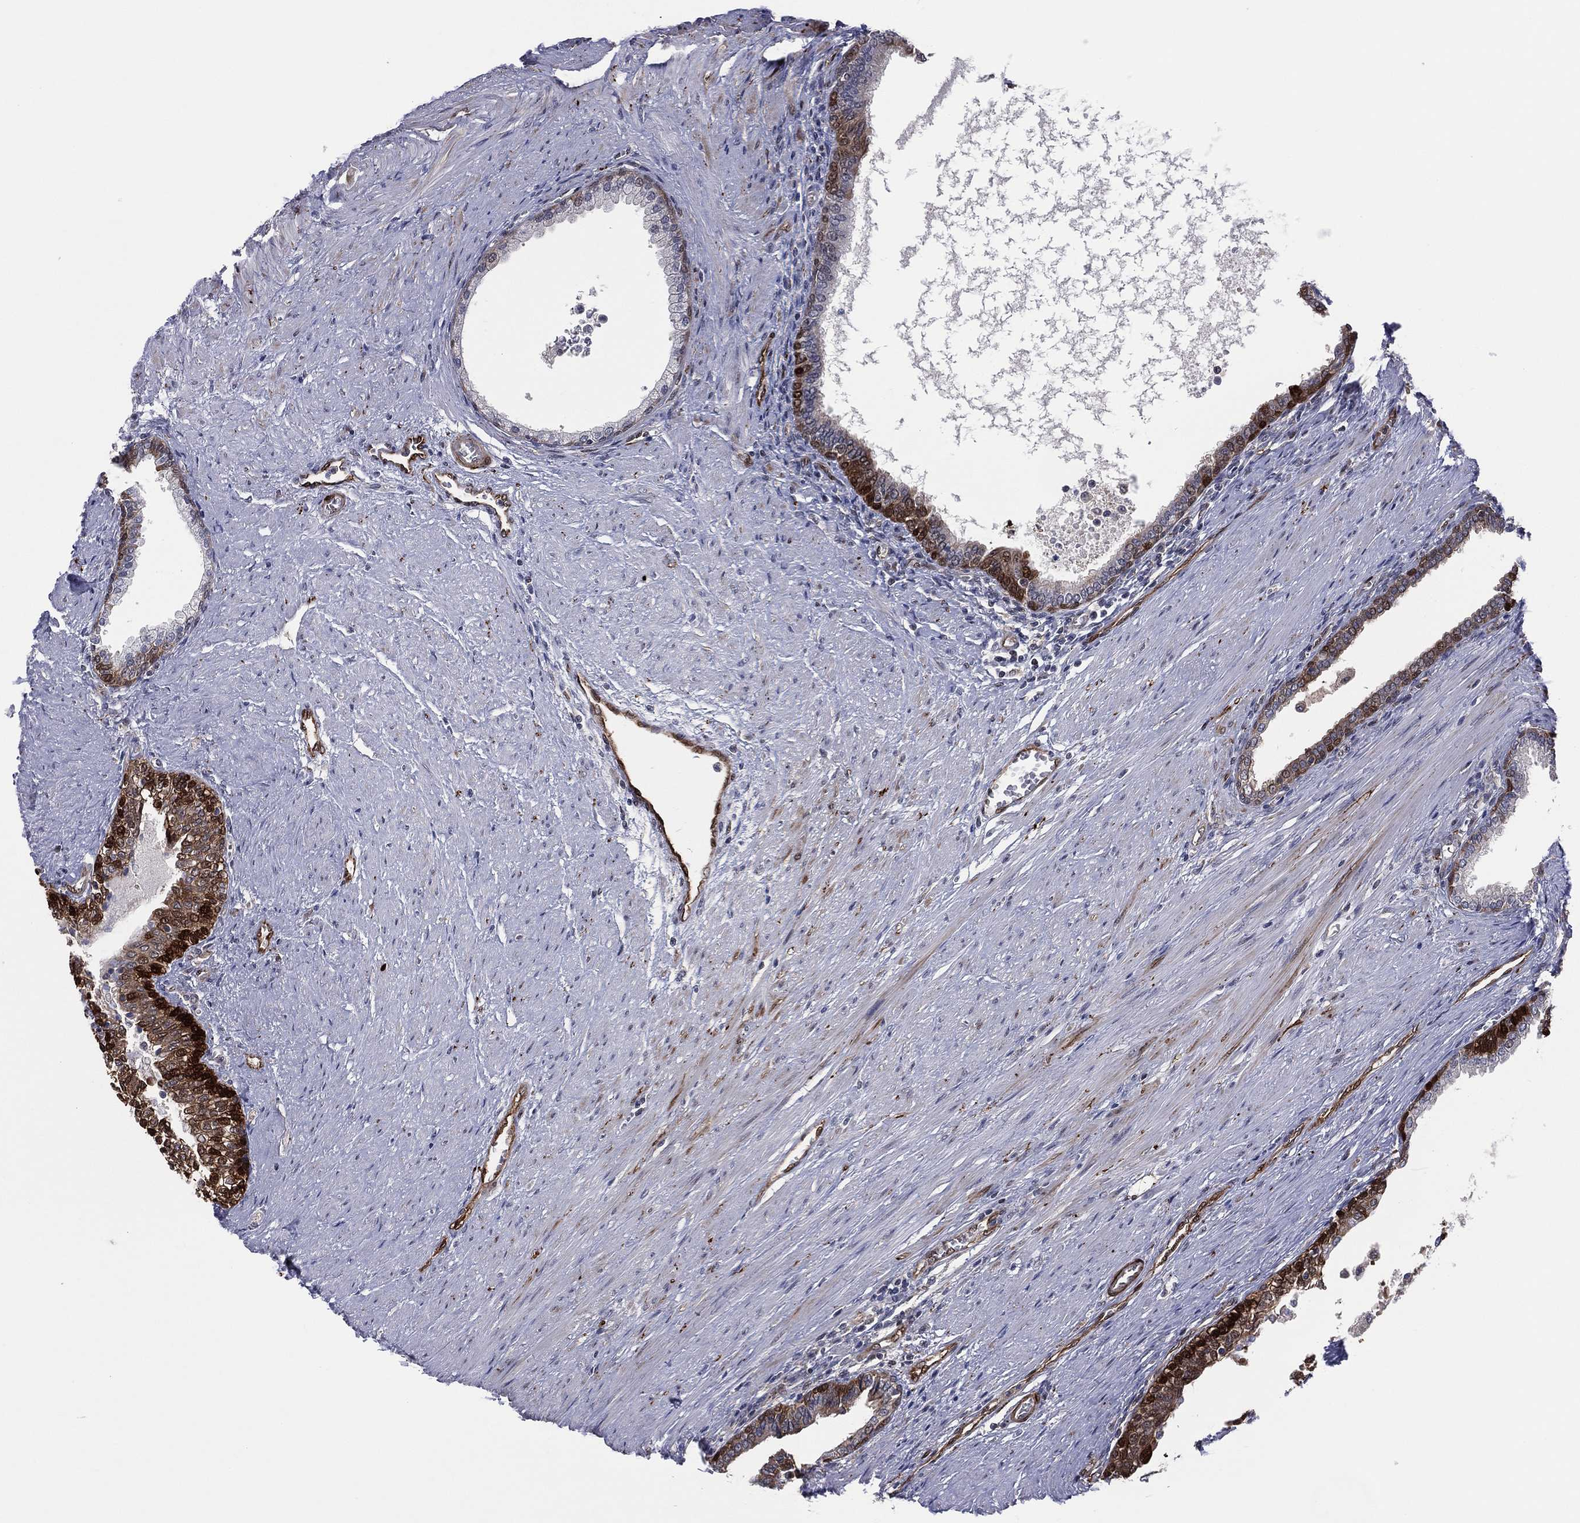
{"staining": {"intensity": "strong", "quantity": "<25%", "location": "cytoplasmic/membranous,nuclear"}, "tissue": "prostate", "cell_type": "Glandular cells", "image_type": "normal", "snomed": [{"axis": "morphology", "description": "Normal tissue, NOS"}, {"axis": "topography", "description": "Prostate"}], "caption": "A high-resolution histopathology image shows immunohistochemistry staining of normal prostate, which demonstrates strong cytoplasmic/membranous,nuclear positivity in approximately <25% of glandular cells. (Brightfield microscopy of DAB IHC at high magnification).", "gene": "SNCG", "patient": {"sex": "male", "age": 64}}